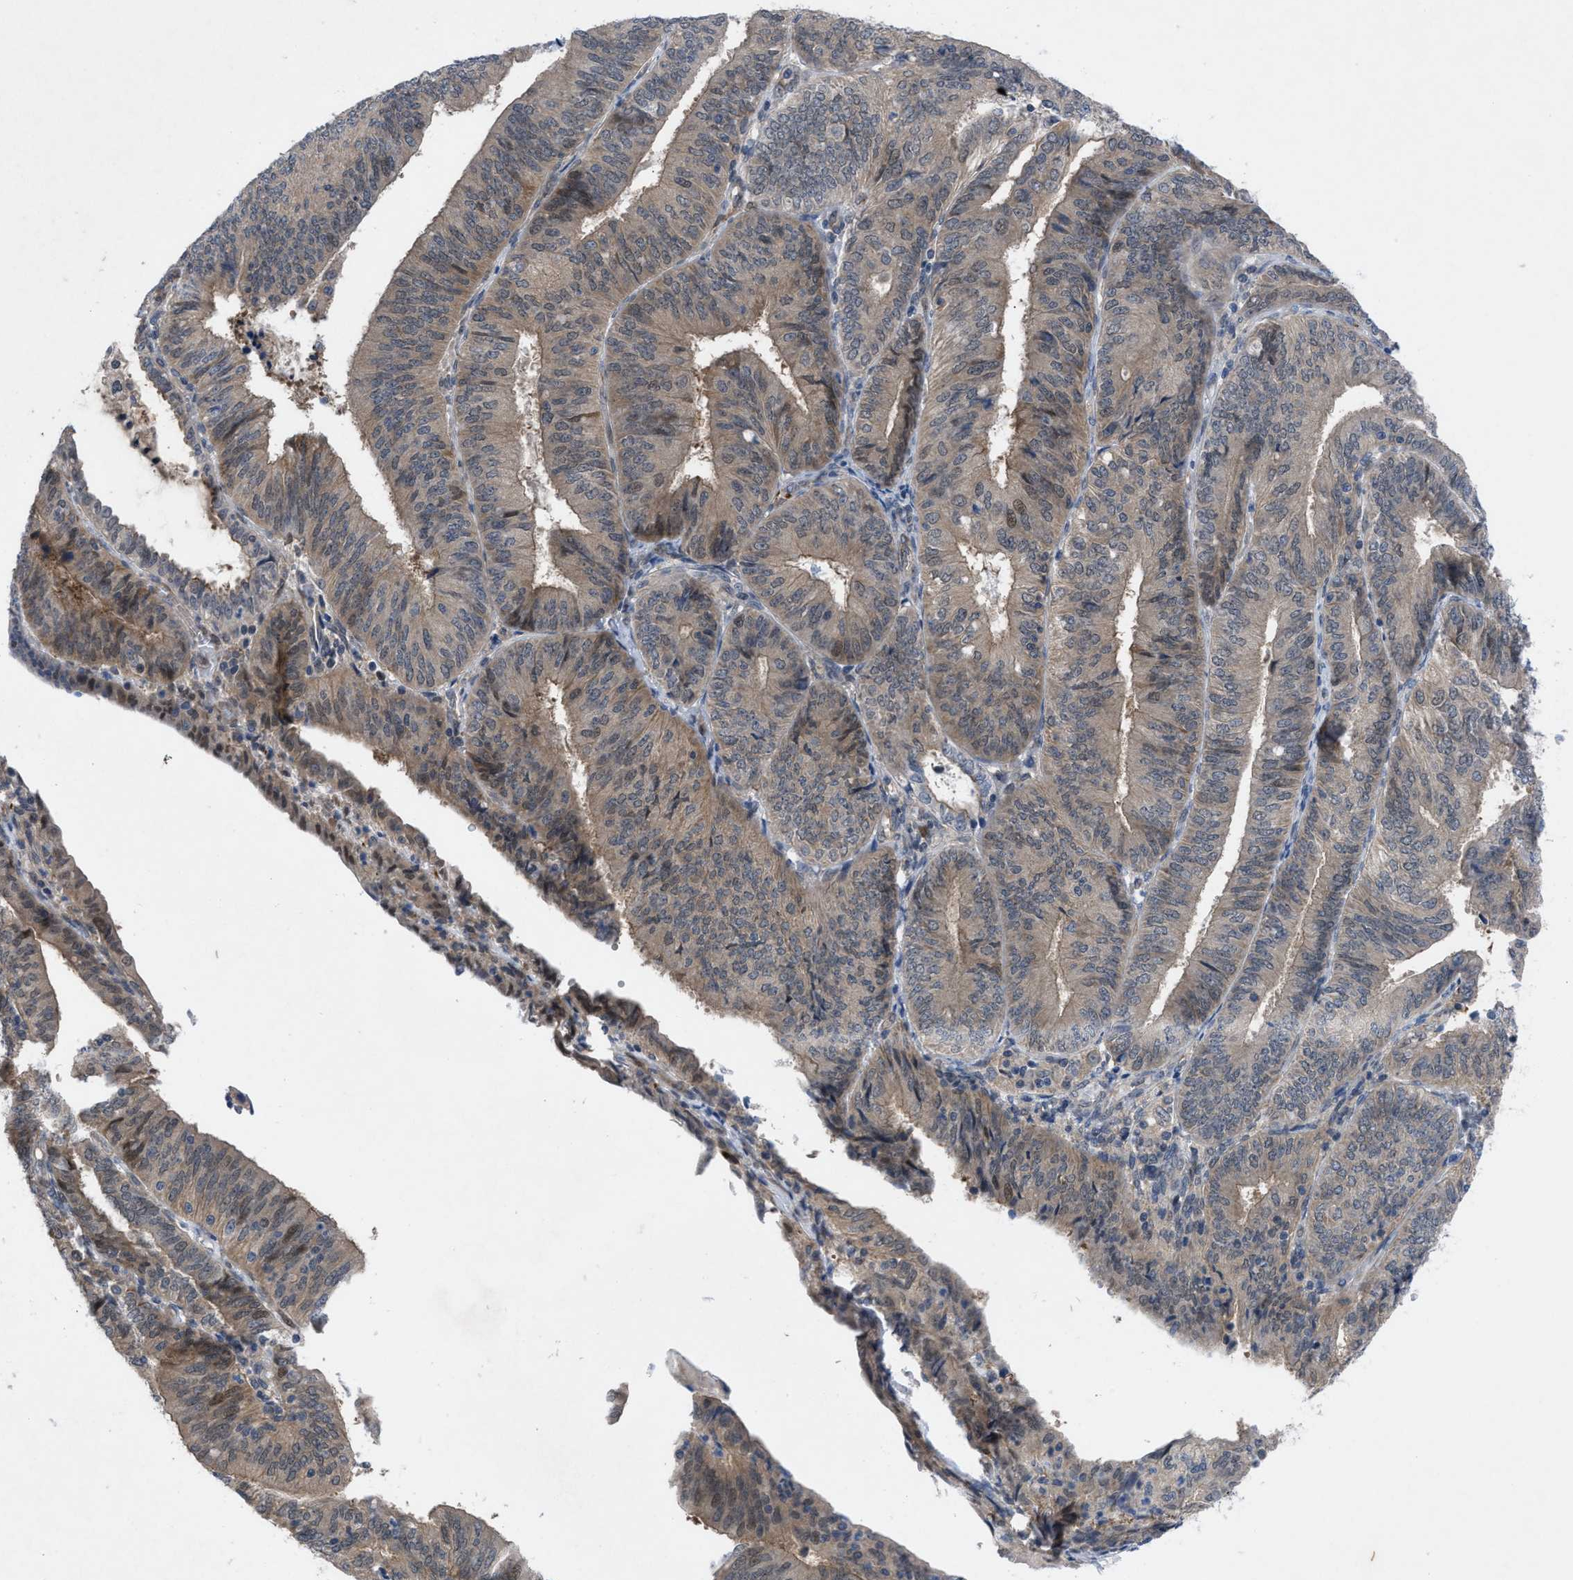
{"staining": {"intensity": "weak", "quantity": ">75%", "location": "cytoplasmic/membranous"}, "tissue": "endometrial cancer", "cell_type": "Tumor cells", "image_type": "cancer", "snomed": [{"axis": "morphology", "description": "Adenocarcinoma, NOS"}, {"axis": "topography", "description": "Endometrium"}], "caption": "Human adenocarcinoma (endometrial) stained for a protein (brown) demonstrates weak cytoplasmic/membranous positive staining in approximately >75% of tumor cells.", "gene": "IL17RE", "patient": {"sex": "female", "age": 58}}